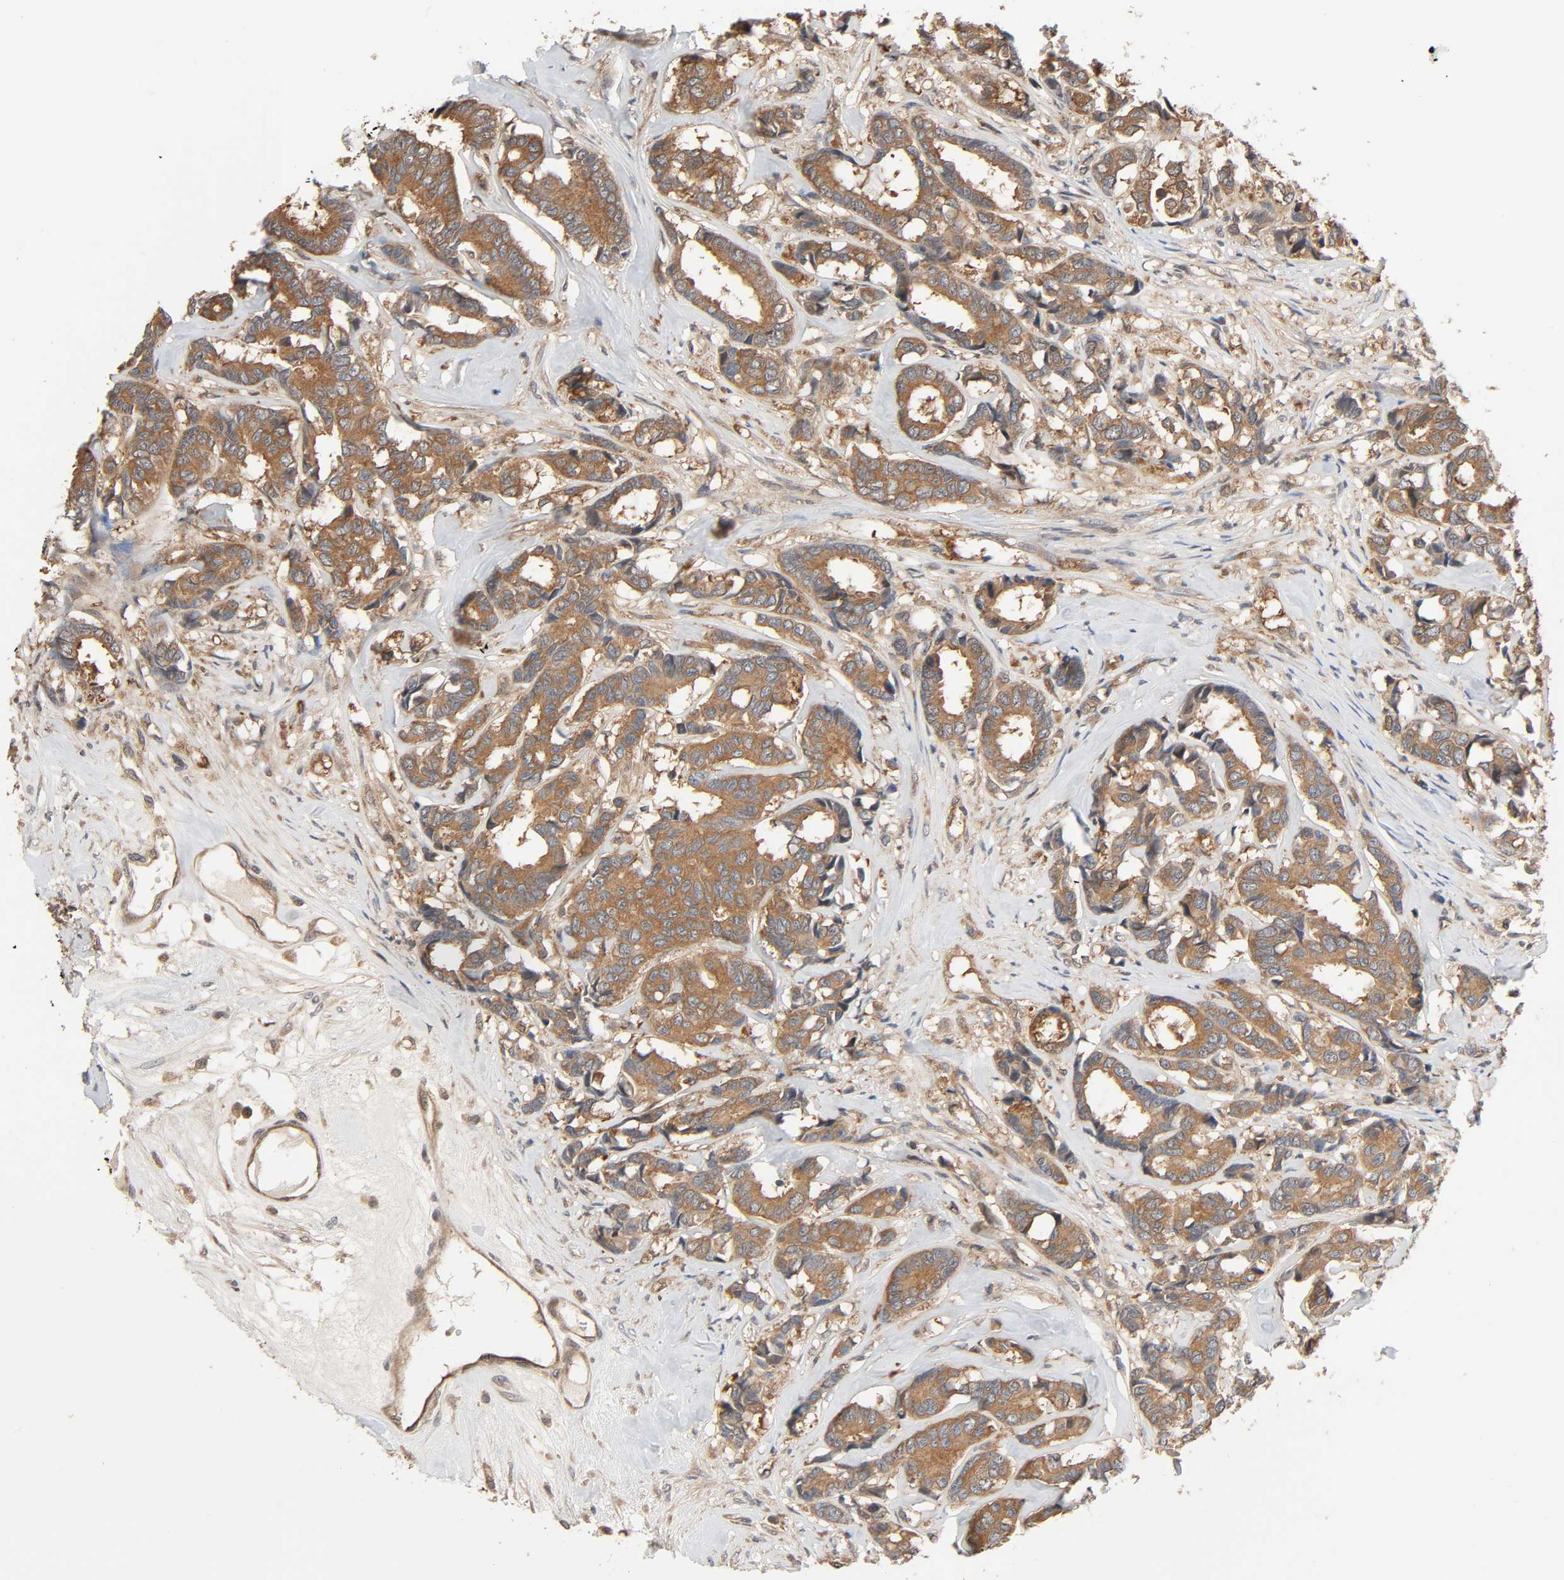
{"staining": {"intensity": "moderate", "quantity": ">75%", "location": "cytoplasmic/membranous"}, "tissue": "breast cancer", "cell_type": "Tumor cells", "image_type": "cancer", "snomed": [{"axis": "morphology", "description": "Duct carcinoma"}, {"axis": "topography", "description": "Breast"}], "caption": "The histopathology image demonstrates immunohistochemical staining of invasive ductal carcinoma (breast). There is moderate cytoplasmic/membranous staining is present in approximately >75% of tumor cells. (Brightfield microscopy of DAB IHC at high magnification).", "gene": "PPP2R1B", "patient": {"sex": "female", "age": 87}}